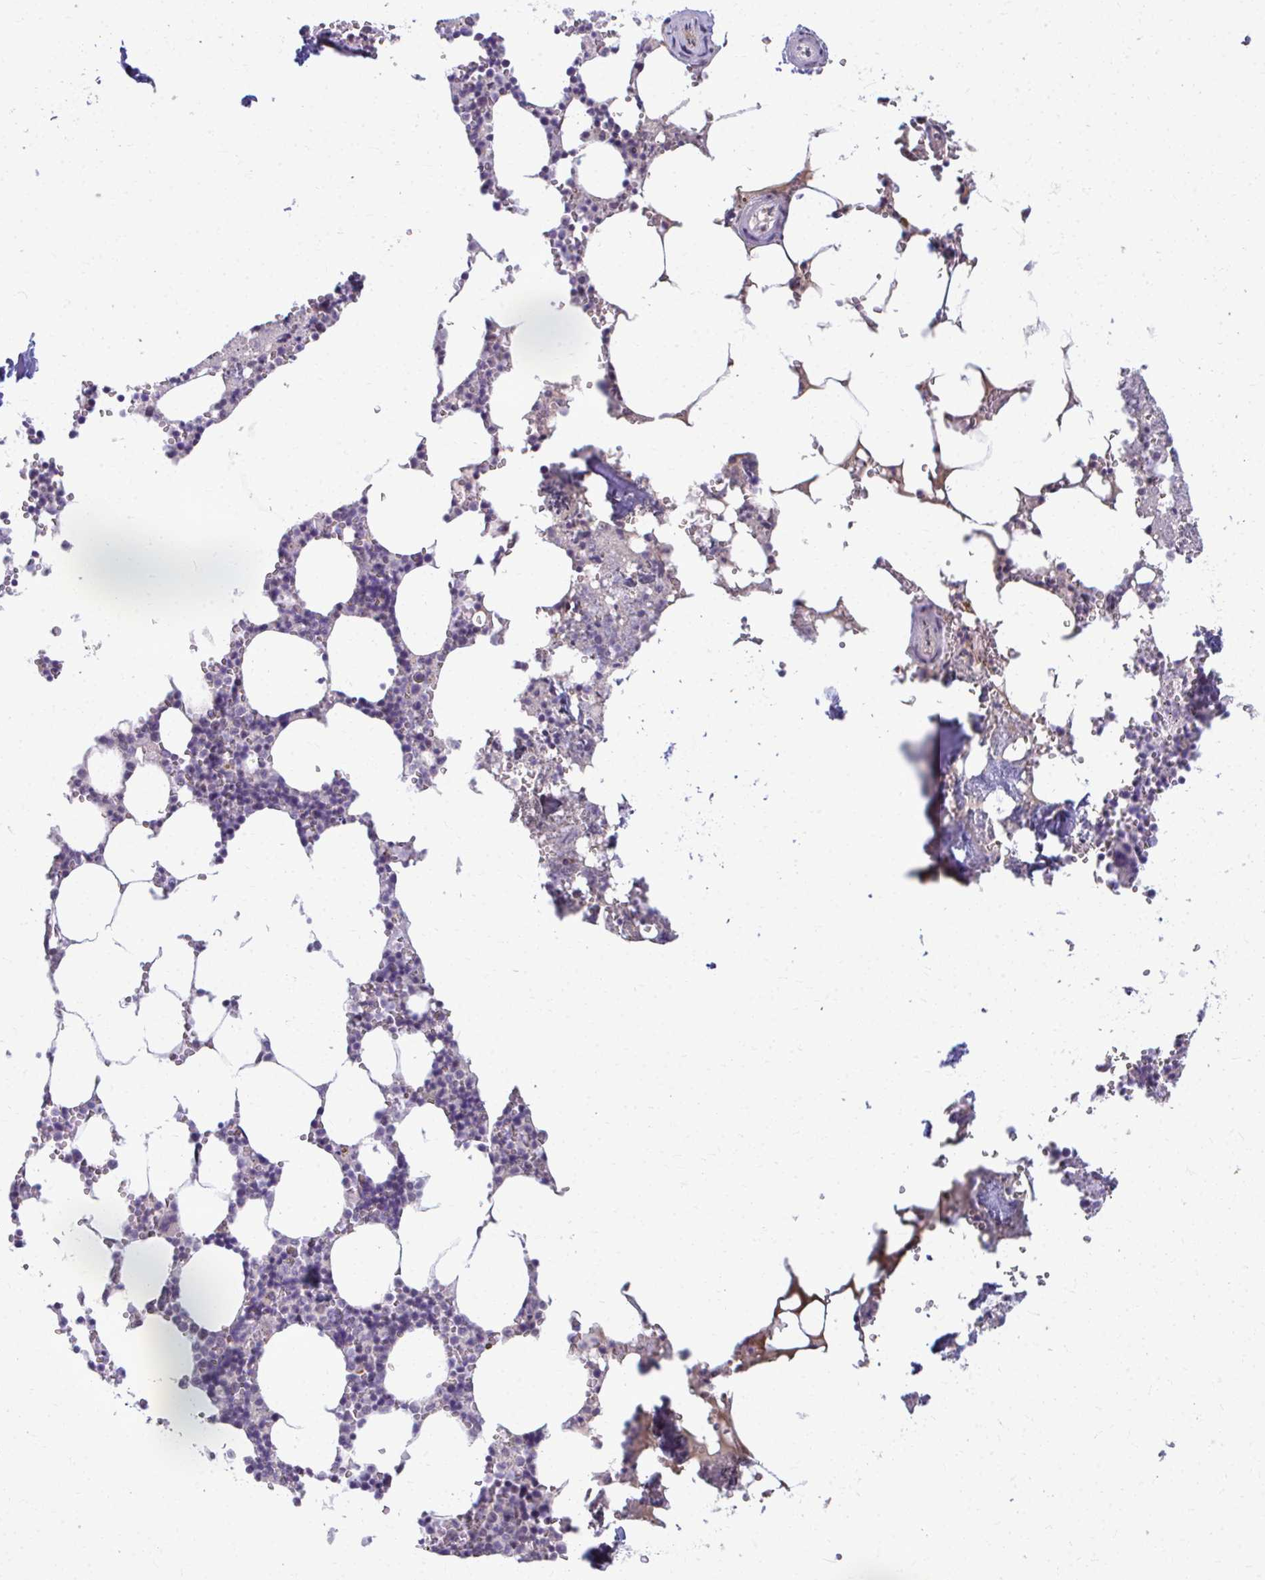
{"staining": {"intensity": "weak", "quantity": "<25%", "location": "nuclear"}, "tissue": "bone marrow", "cell_type": "Hematopoietic cells", "image_type": "normal", "snomed": [{"axis": "morphology", "description": "Normal tissue, NOS"}, {"axis": "topography", "description": "Bone marrow"}], "caption": "Immunohistochemistry of benign human bone marrow reveals no expression in hematopoietic cells.", "gene": "MAF1", "patient": {"sex": "male", "age": 54}}